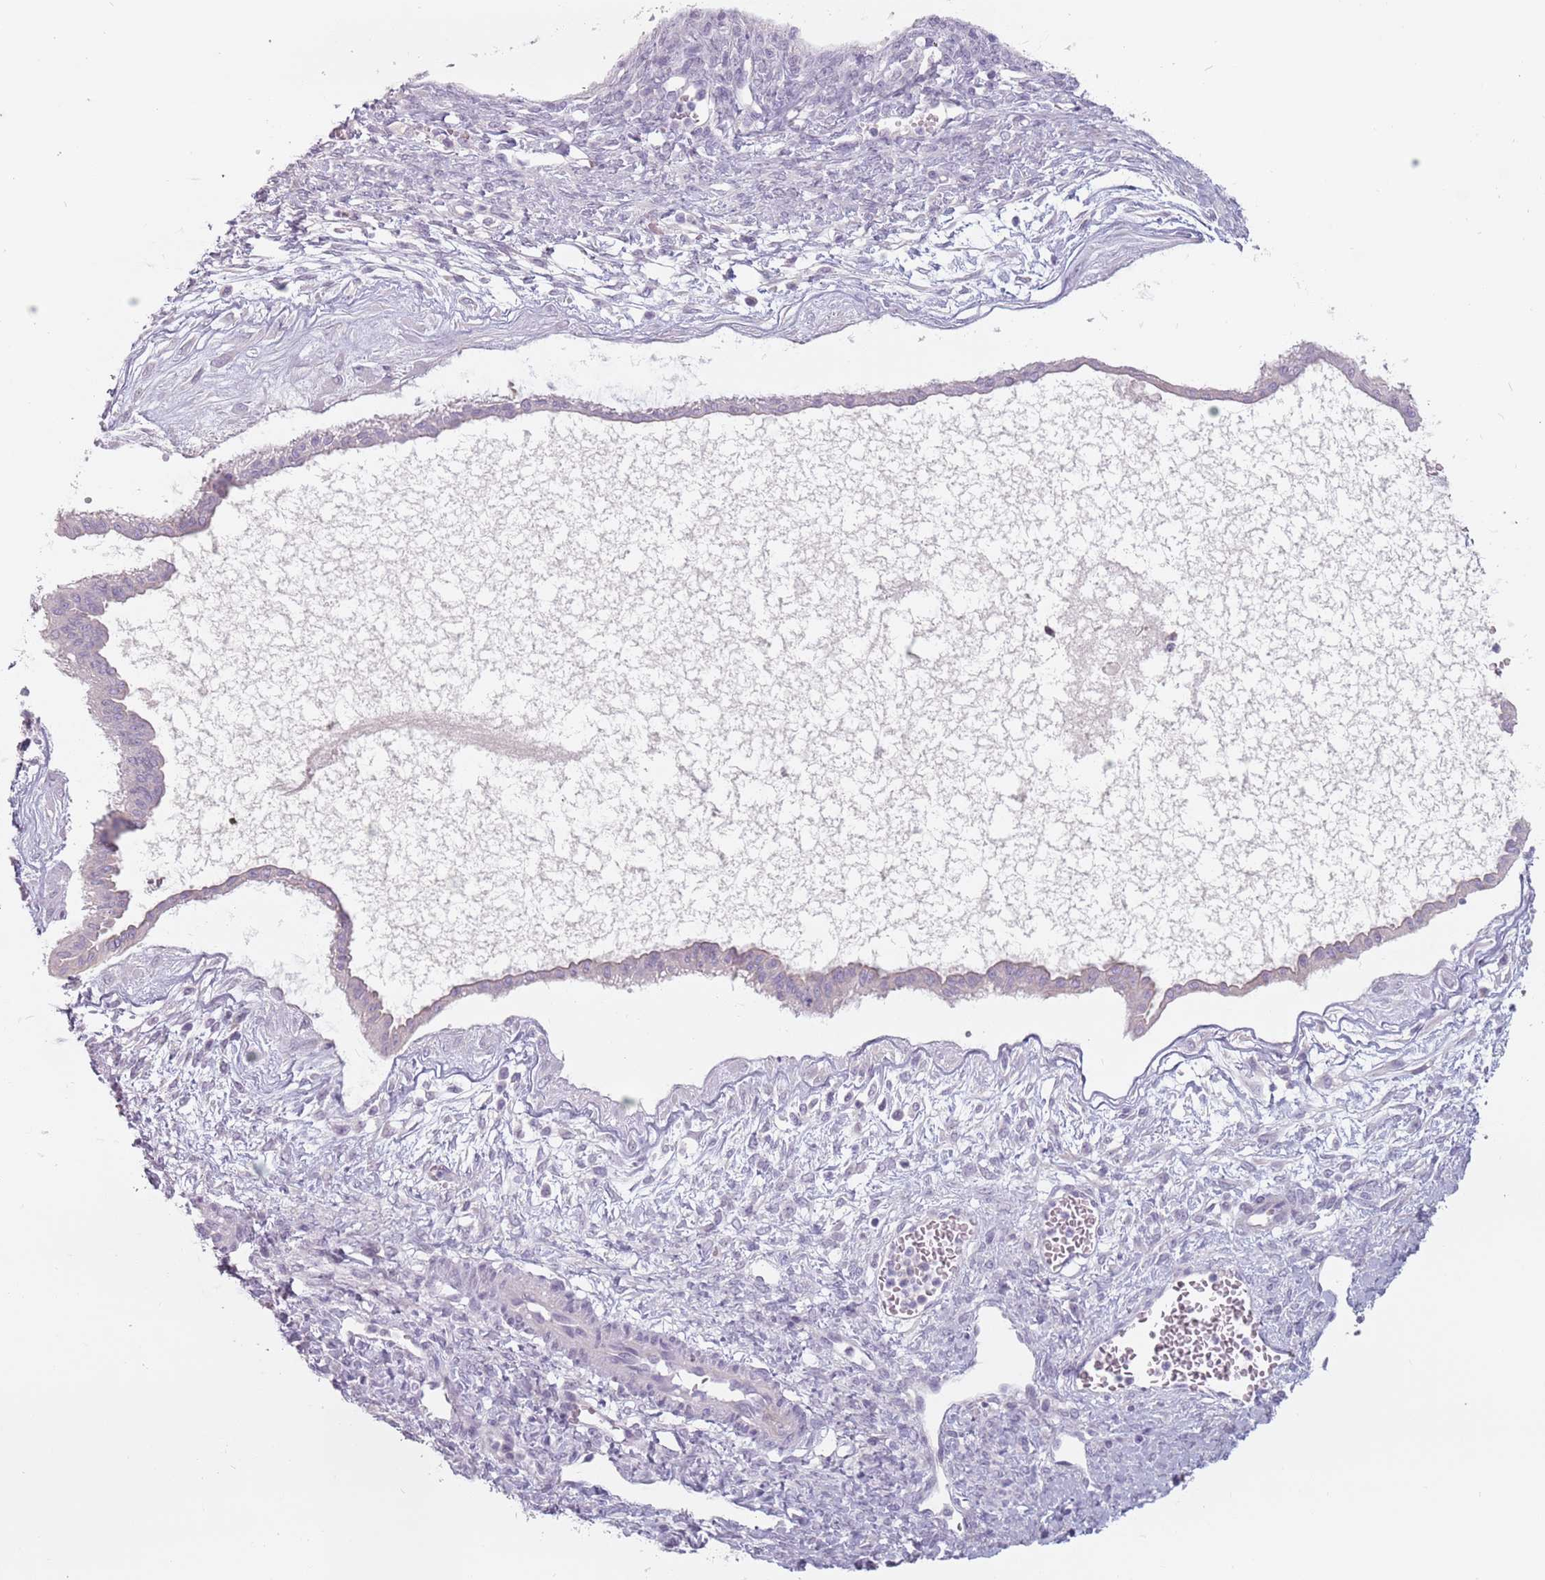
{"staining": {"intensity": "negative", "quantity": "none", "location": "none"}, "tissue": "ovarian cancer", "cell_type": "Tumor cells", "image_type": "cancer", "snomed": [{"axis": "morphology", "description": "Cystadenocarcinoma, mucinous, NOS"}, {"axis": "topography", "description": "Ovary"}], "caption": "Immunohistochemistry of human ovarian cancer (mucinous cystadenocarcinoma) demonstrates no positivity in tumor cells.", "gene": "CEP19", "patient": {"sex": "female", "age": 73}}